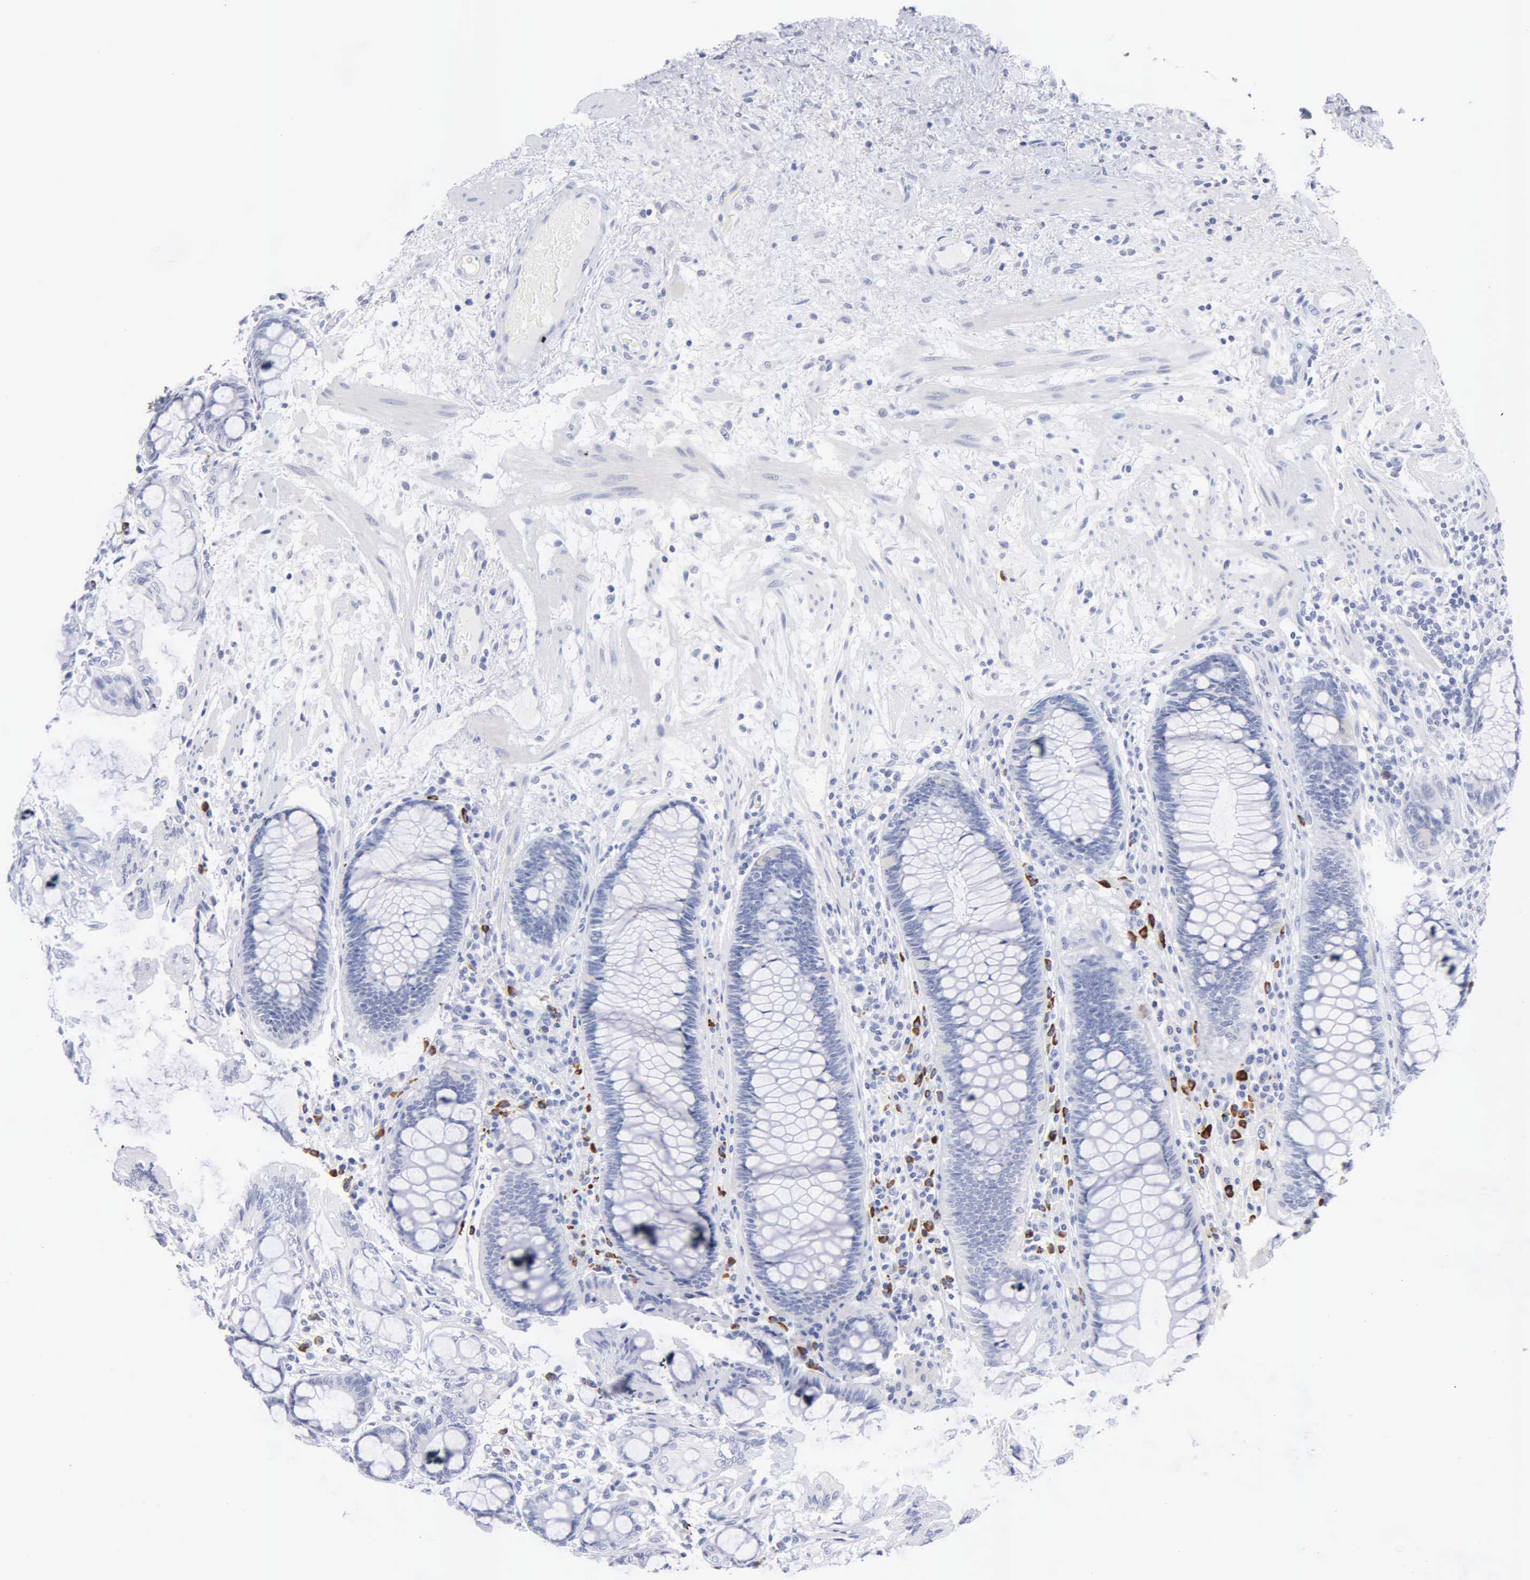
{"staining": {"intensity": "negative", "quantity": "none", "location": "none"}, "tissue": "rectum", "cell_type": "Glandular cells", "image_type": "normal", "snomed": [{"axis": "morphology", "description": "Normal tissue, NOS"}, {"axis": "topography", "description": "Rectum"}], "caption": "DAB (3,3'-diaminobenzidine) immunohistochemical staining of benign rectum demonstrates no significant expression in glandular cells.", "gene": "ASPHD2", "patient": {"sex": "male", "age": 77}}